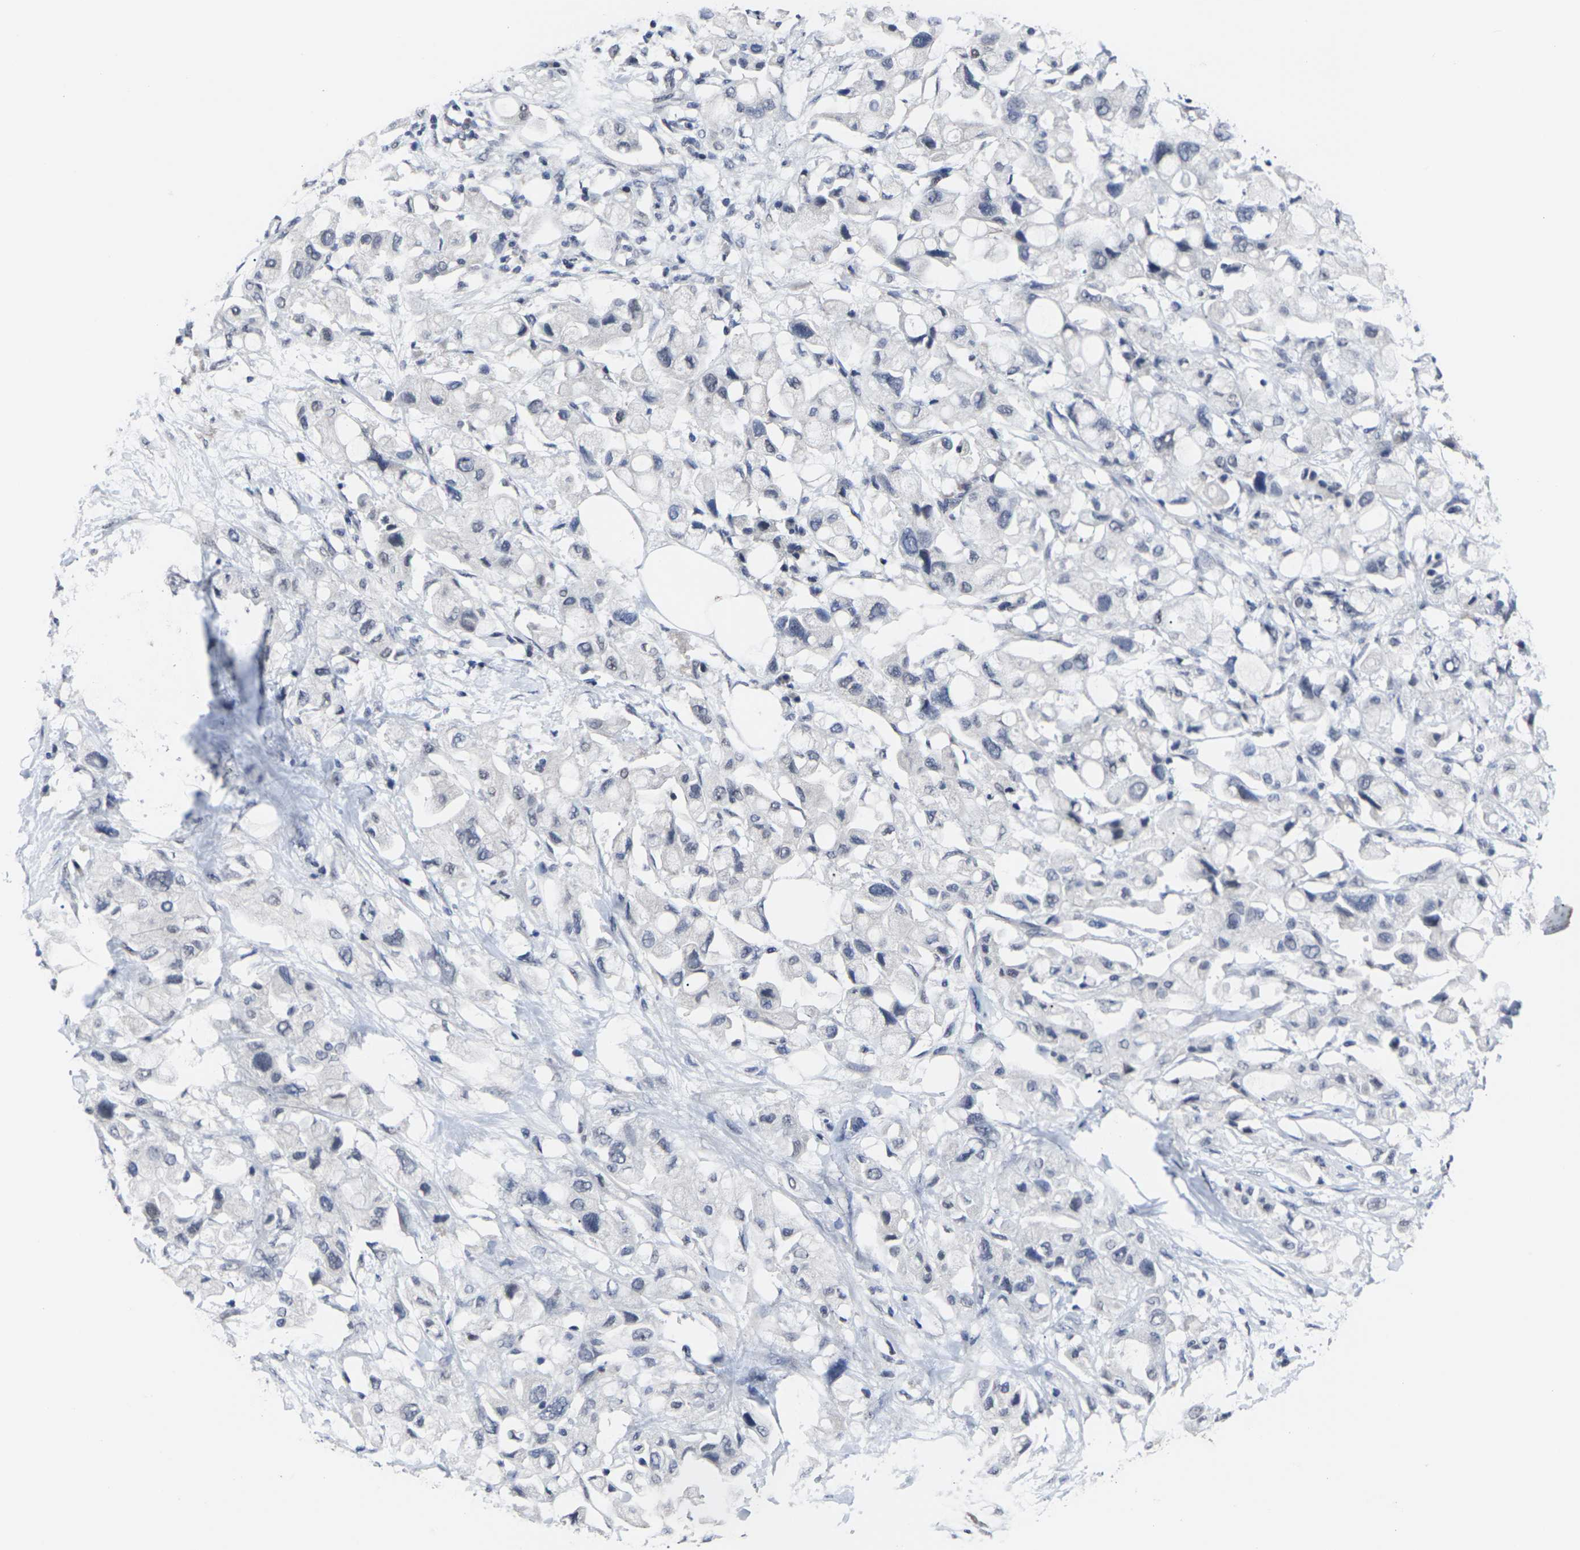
{"staining": {"intensity": "negative", "quantity": "none", "location": "none"}, "tissue": "pancreatic cancer", "cell_type": "Tumor cells", "image_type": "cancer", "snomed": [{"axis": "morphology", "description": "Adenocarcinoma, NOS"}, {"axis": "topography", "description": "Pancreas"}], "caption": "This is an IHC micrograph of adenocarcinoma (pancreatic). There is no staining in tumor cells.", "gene": "MSANTD4", "patient": {"sex": "female", "age": 56}}